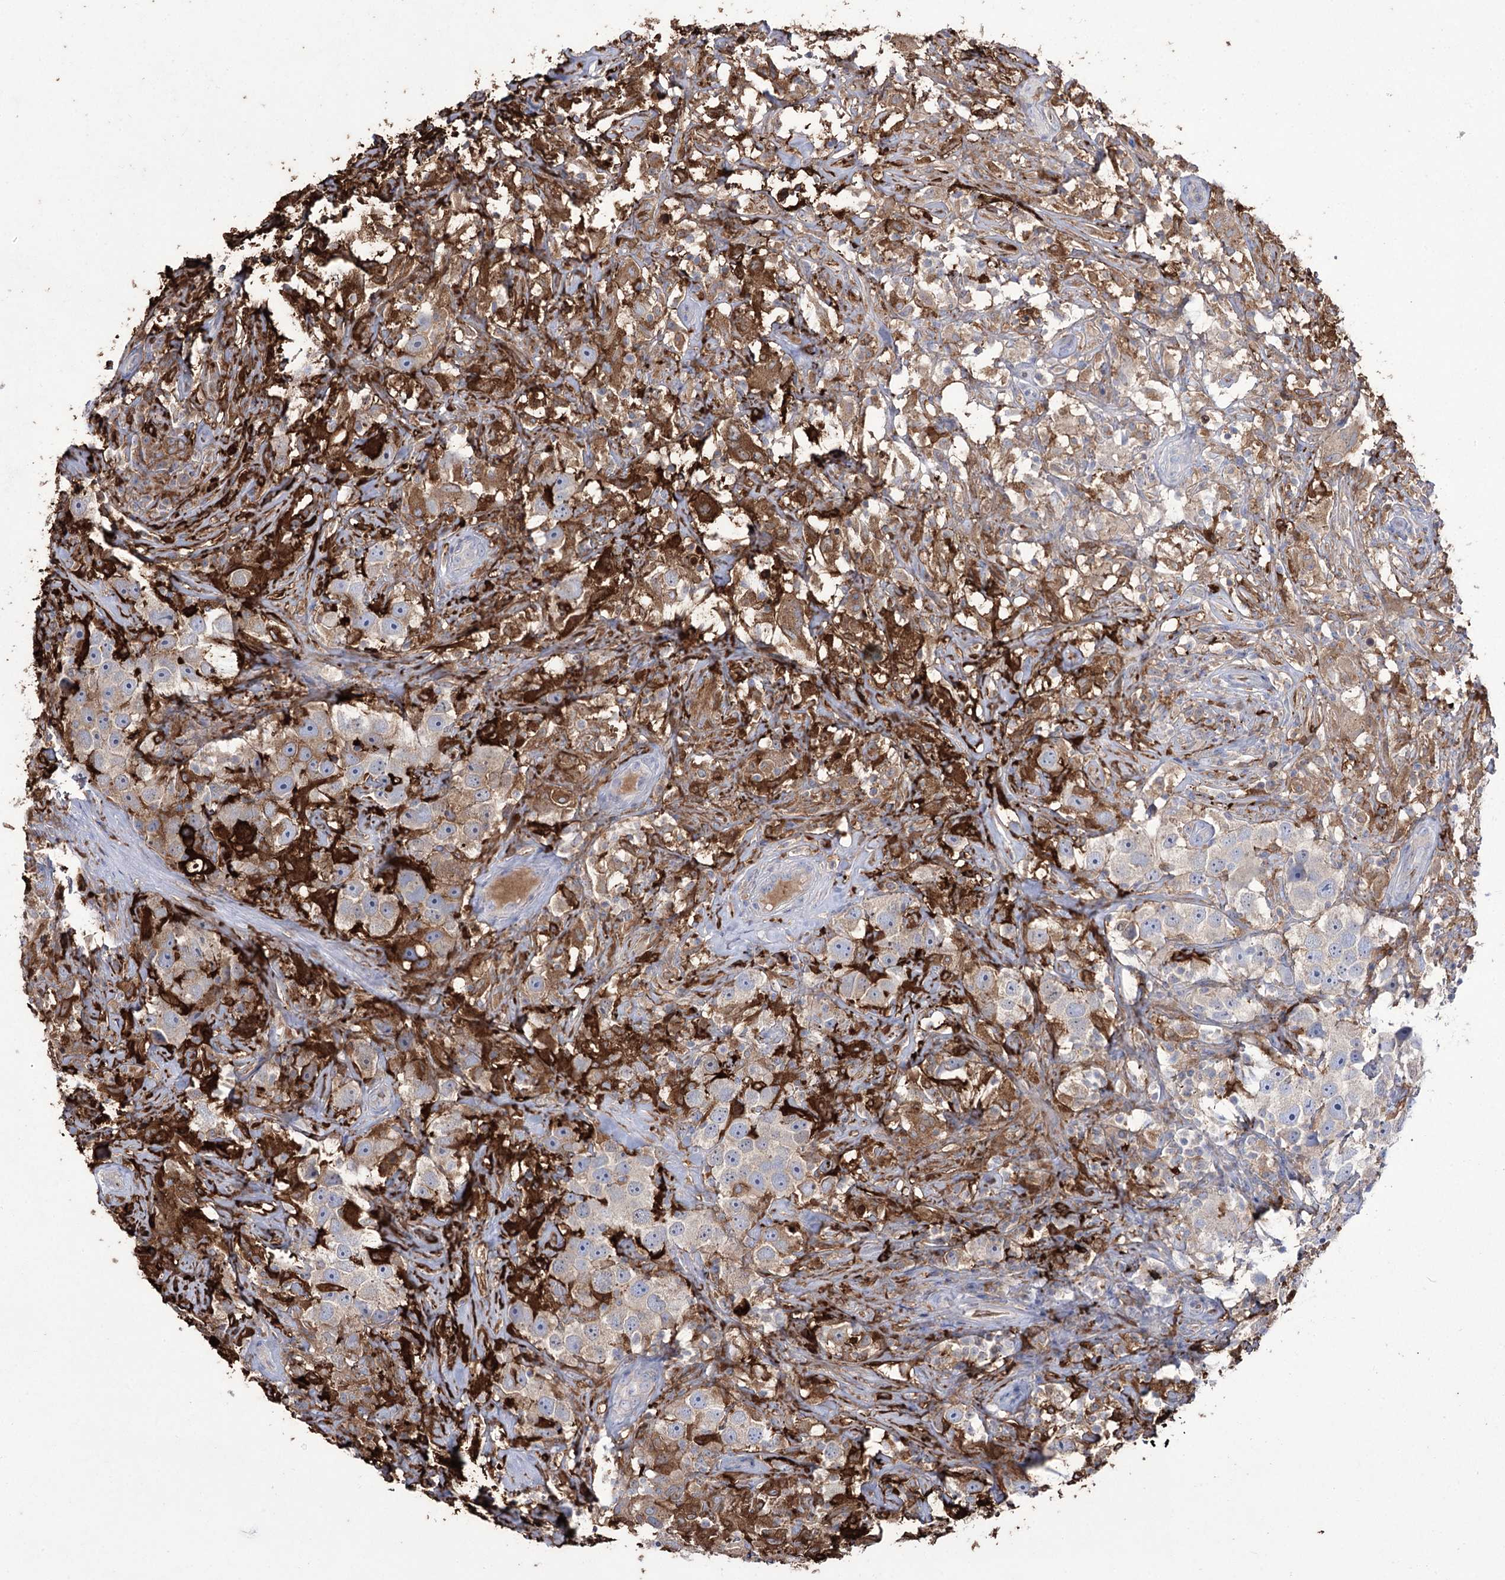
{"staining": {"intensity": "moderate", "quantity": "<25%", "location": "cytoplasmic/membranous"}, "tissue": "testis cancer", "cell_type": "Tumor cells", "image_type": "cancer", "snomed": [{"axis": "morphology", "description": "Seminoma, NOS"}, {"axis": "topography", "description": "Testis"}], "caption": "This photomicrograph demonstrates immunohistochemistry (IHC) staining of seminoma (testis), with low moderate cytoplasmic/membranous positivity in about <25% of tumor cells.", "gene": "ZNF622", "patient": {"sex": "male", "age": 49}}